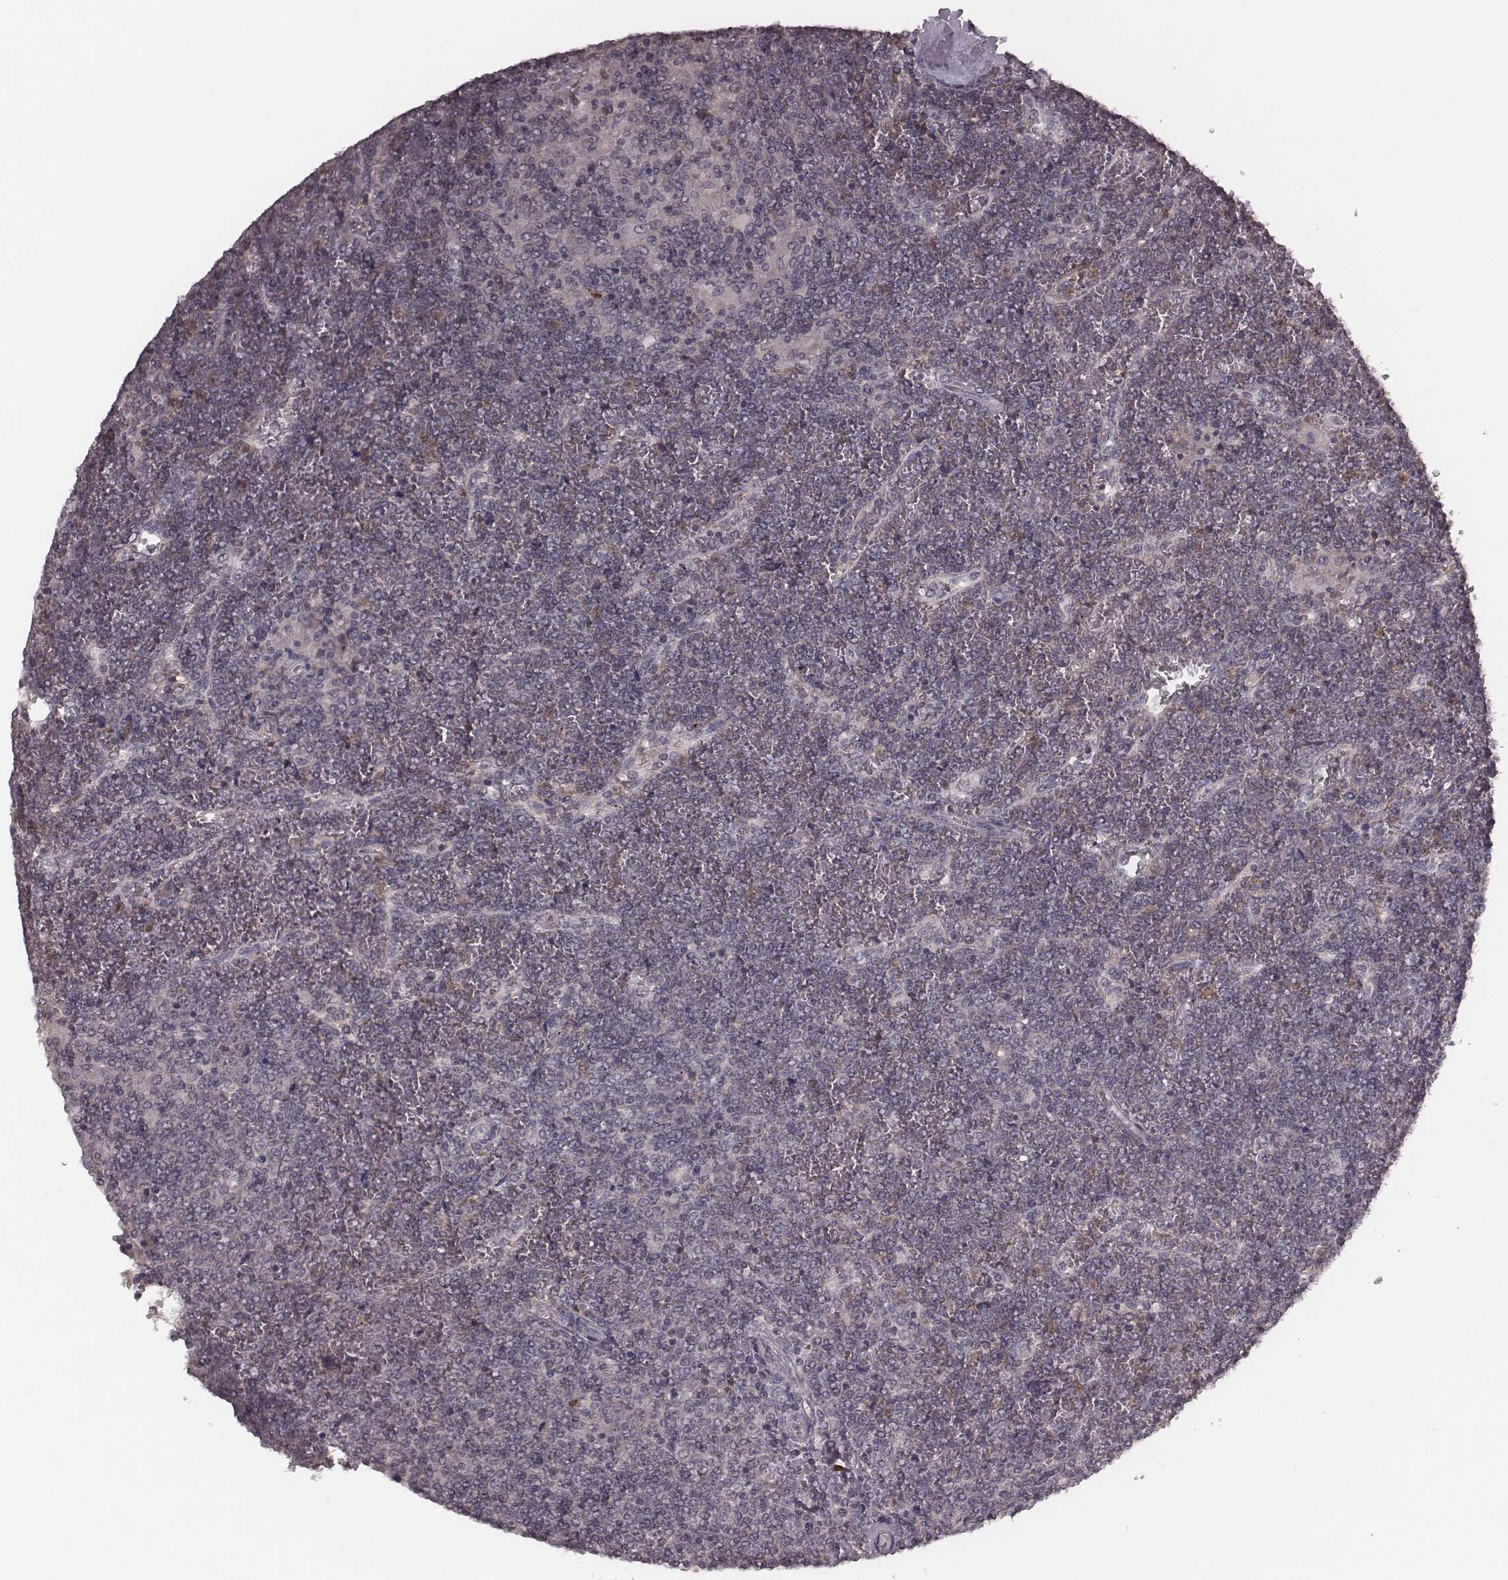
{"staining": {"intensity": "negative", "quantity": "none", "location": "none"}, "tissue": "lymphoma", "cell_type": "Tumor cells", "image_type": "cancer", "snomed": [{"axis": "morphology", "description": "Malignant lymphoma, non-Hodgkin's type, Low grade"}, {"axis": "topography", "description": "Spleen"}], "caption": "Photomicrograph shows no significant protein expression in tumor cells of malignant lymphoma, non-Hodgkin's type (low-grade). (Brightfield microscopy of DAB immunohistochemistry (IHC) at high magnification).", "gene": "IL5", "patient": {"sex": "female", "age": 19}}